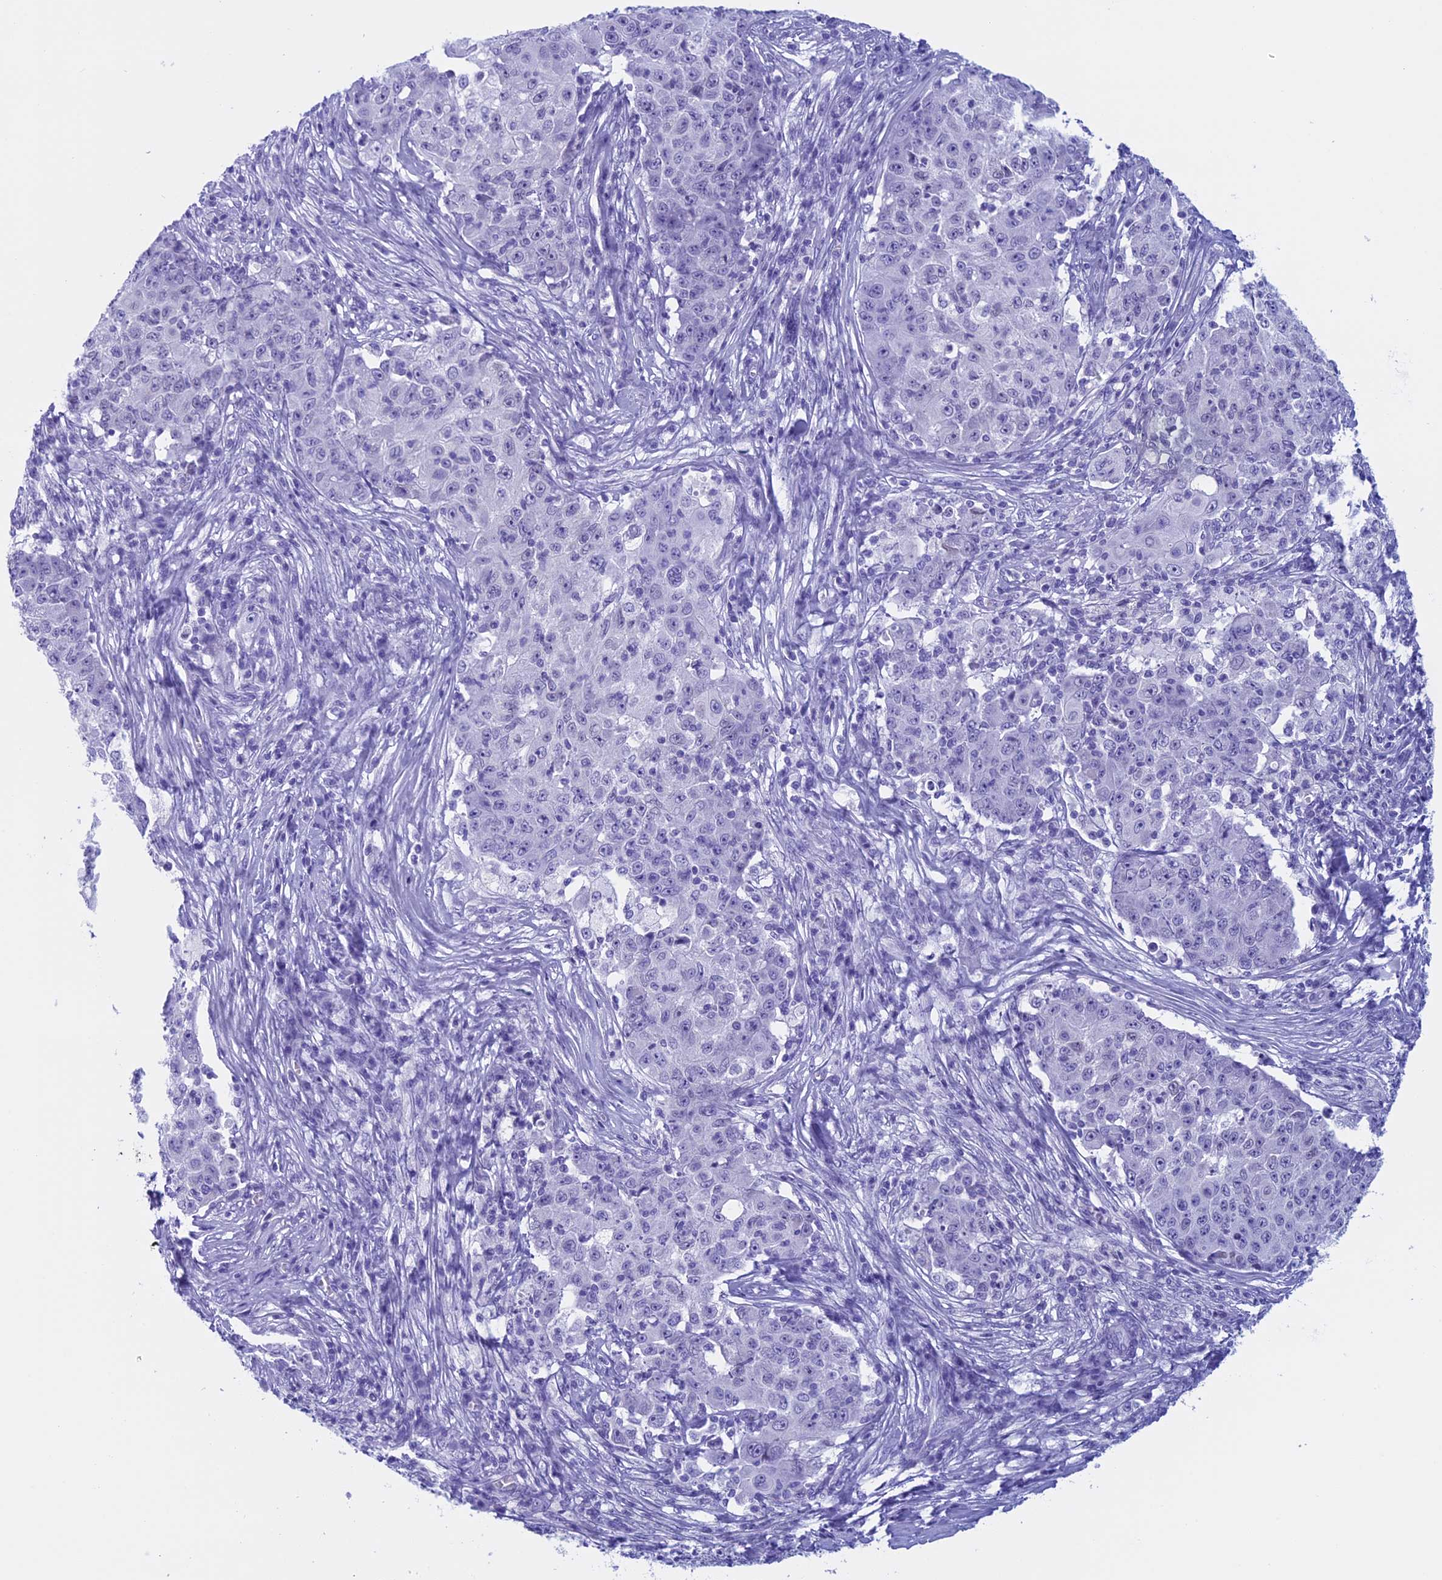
{"staining": {"intensity": "negative", "quantity": "none", "location": "none"}, "tissue": "ovarian cancer", "cell_type": "Tumor cells", "image_type": "cancer", "snomed": [{"axis": "morphology", "description": "Carcinoma, endometroid"}, {"axis": "topography", "description": "Ovary"}], "caption": "This is an immunohistochemistry (IHC) photomicrograph of ovarian cancer (endometroid carcinoma). There is no positivity in tumor cells.", "gene": "FAM169A", "patient": {"sex": "female", "age": 42}}